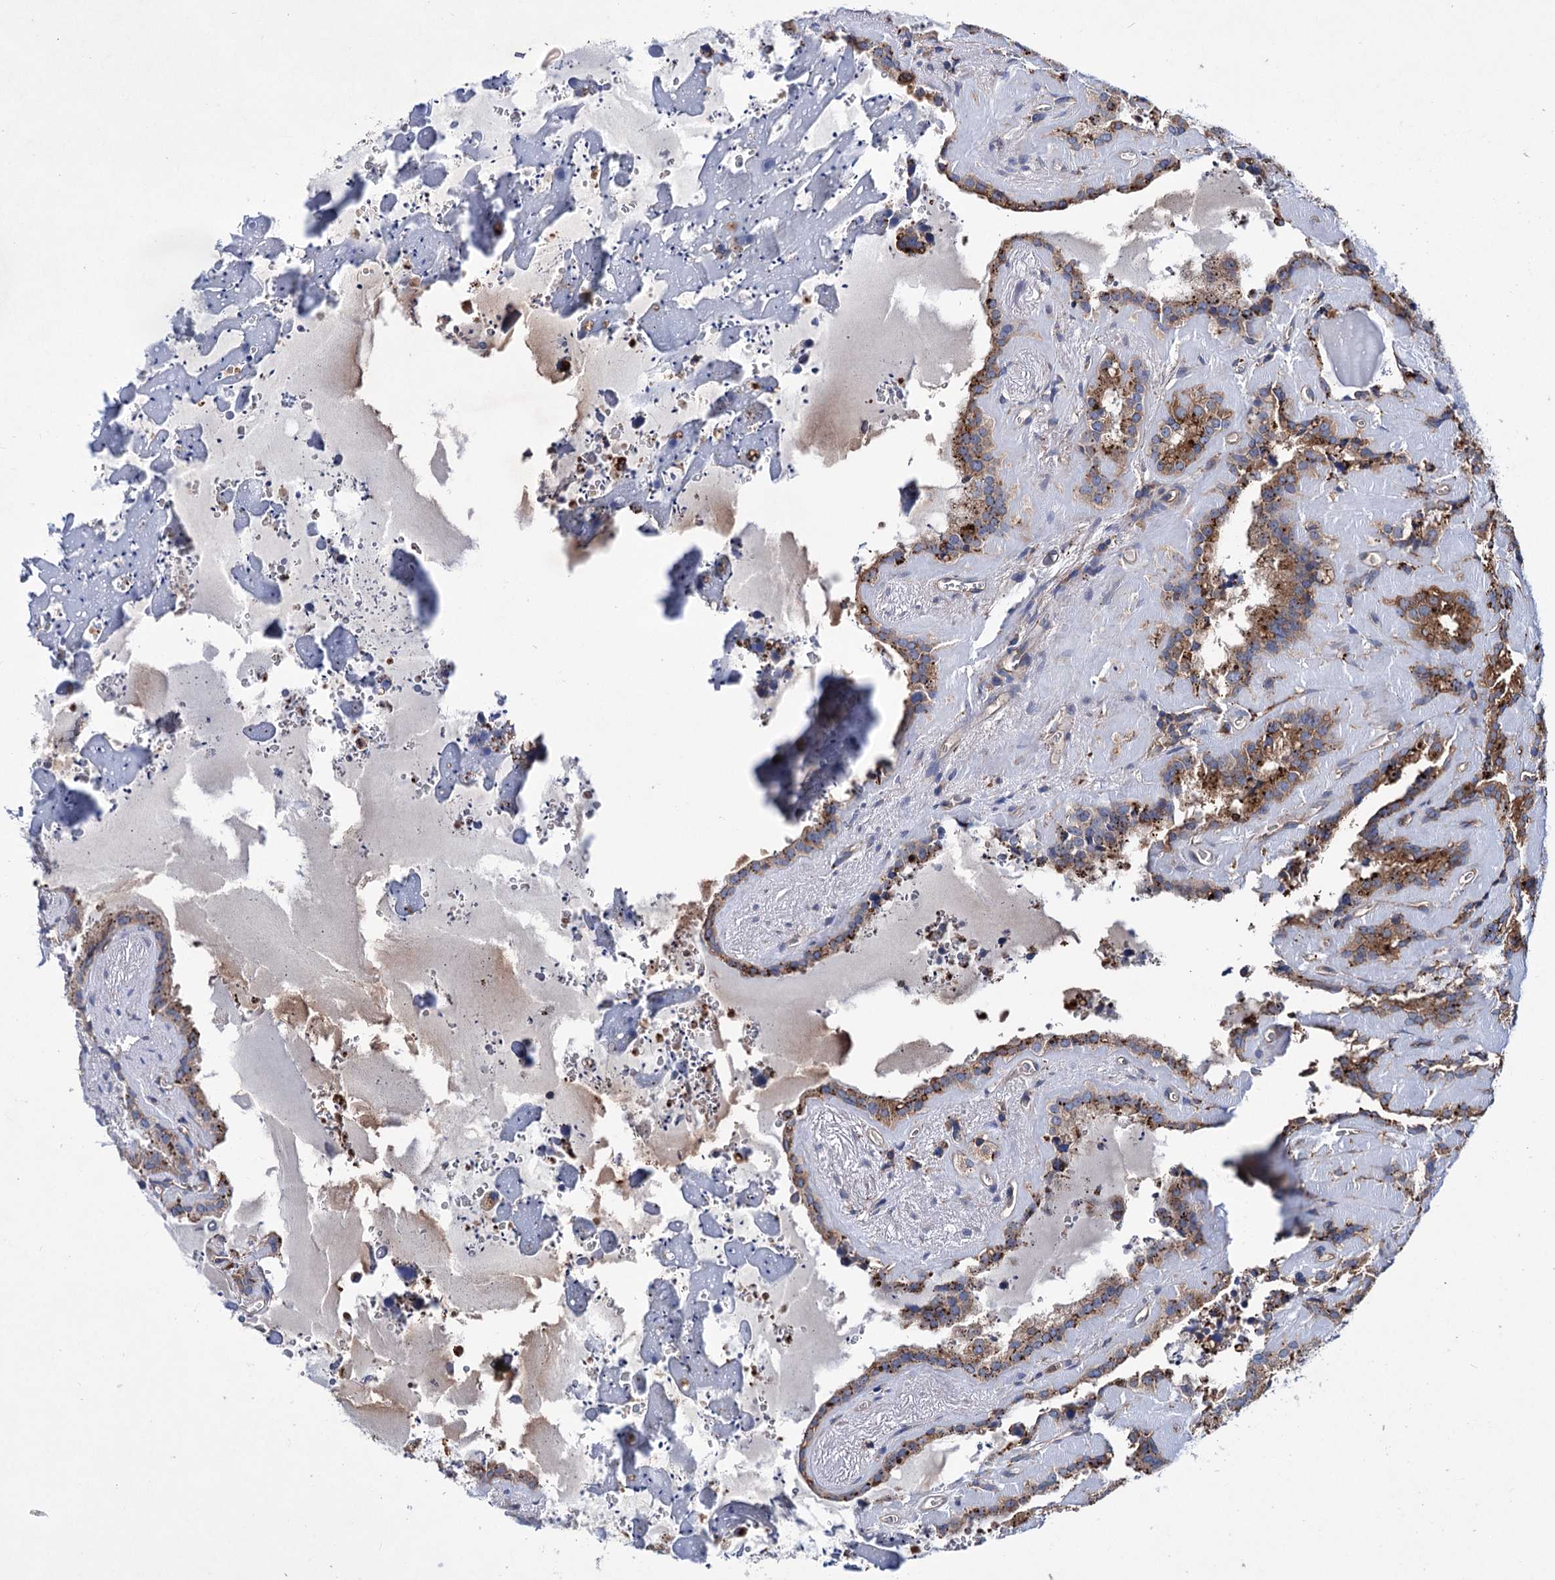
{"staining": {"intensity": "moderate", "quantity": ">75%", "location": "cytoplasmic/membranous"}, "tissue": "seminal vesicle", "cell_type": "Glandular cells", "image_type": "normal", "snomed": [{"axis": "morphology", "description": "Normal tissue, NOS"}, {"axis": "topography", "description": "Prostate"}, {"axis": "topography", "description": "Seminal veicle"}], "caption": "This histopathology image exhibits benign seminal vesicle stained with immunohistochemistry (IHC) to label a protein in brown. The cytoplasmic/membranous of glandular cells show moderate positivity for the protein. Nuclei are counter-stained blue.", "gene": "SCPEP1", "patient": {"sex": "male", "age": 59}}